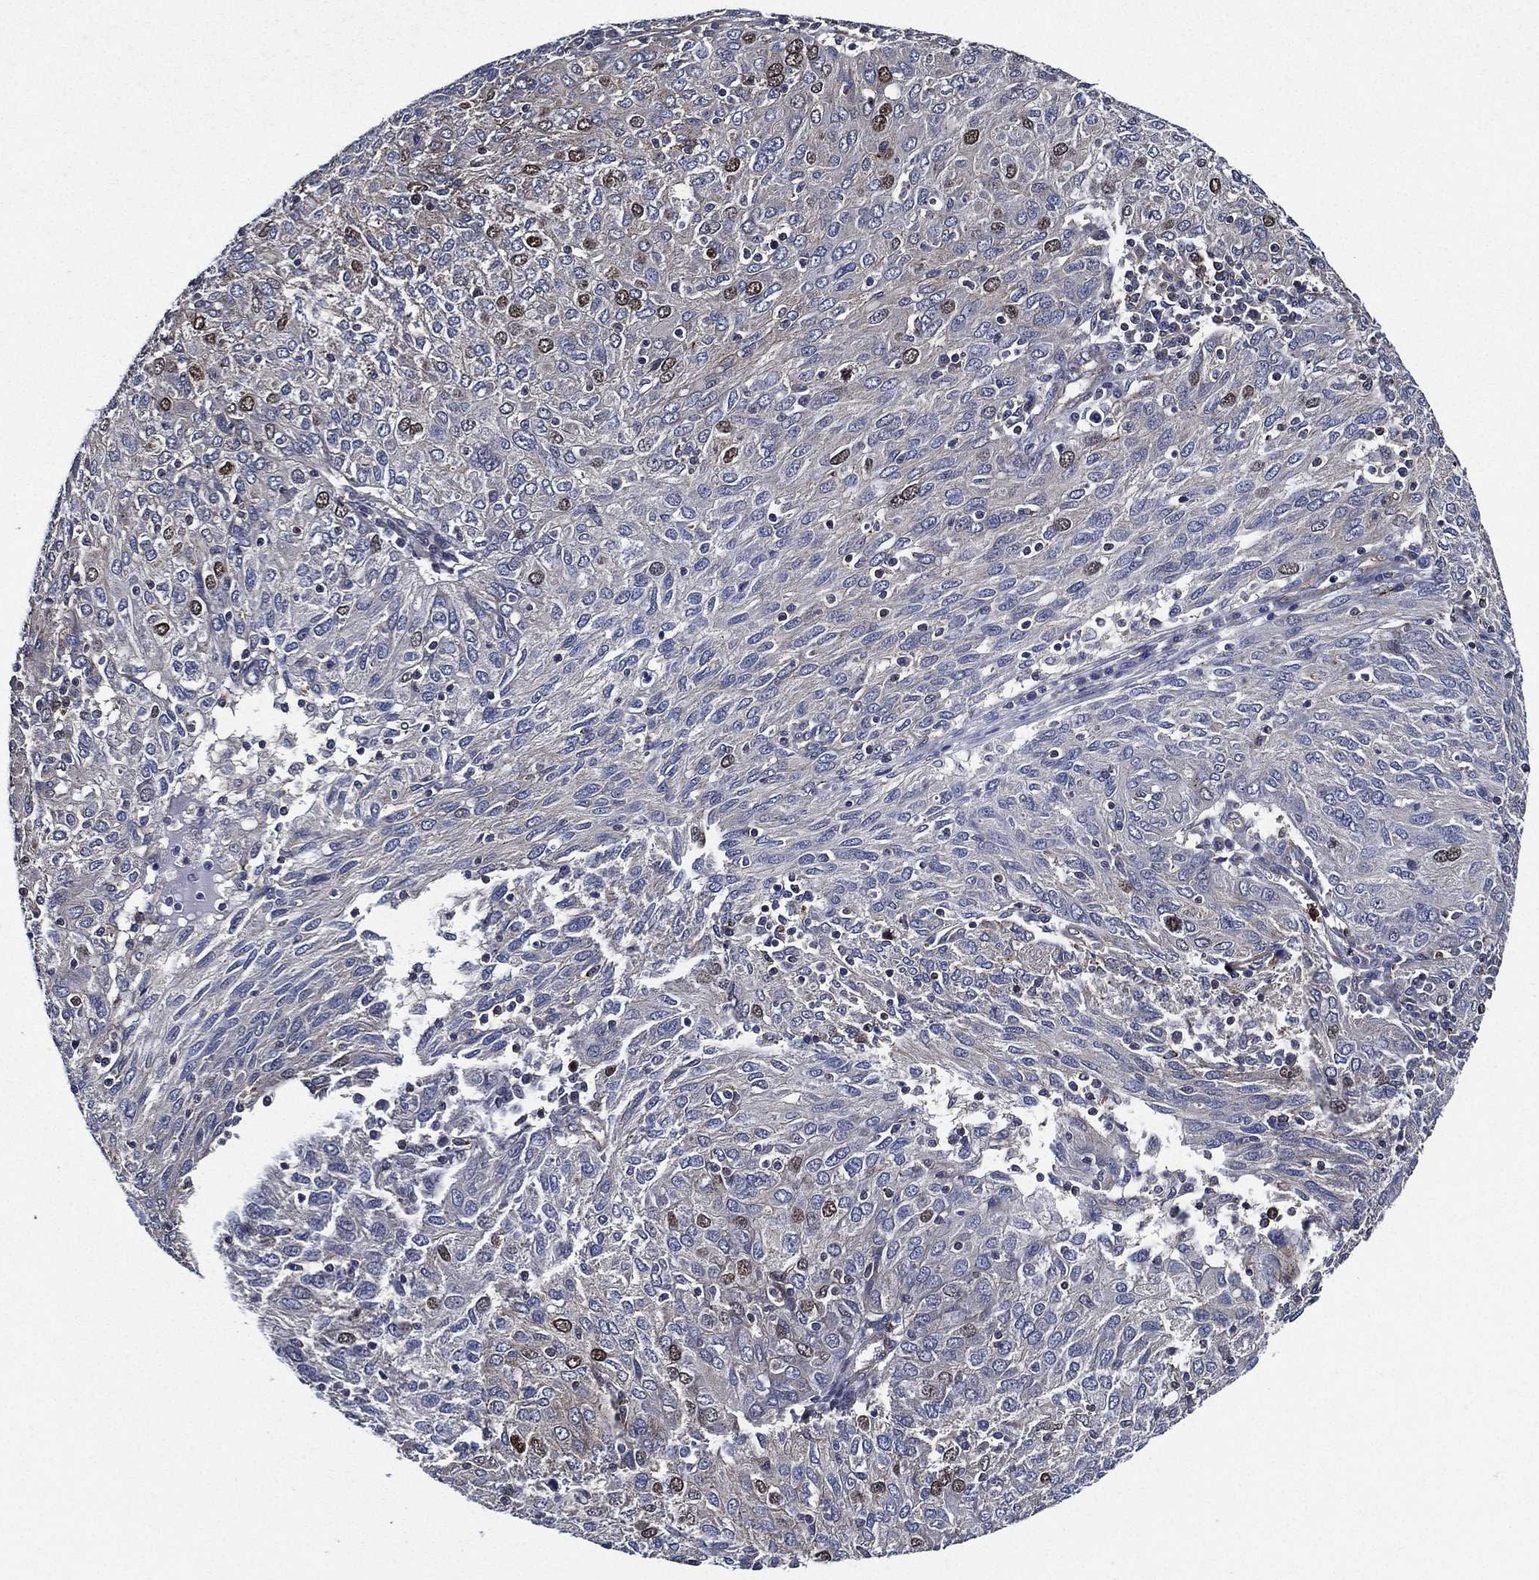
{"staining": {"intensity": "moderate", "quantity": "<25%", "location": "nuclear"}, "tissue": "ovarian cancer", "cell_type": "Tumor cells", "image_type": "cancer", "snomed": [{"axis": "morphology", "description": "Carcinoma, endometroid"}, {"axis": "topography", "description": "Ovary"}], "caption": "Tumor cells reveal low levels of moderate nuclear staining in about <25% of cells in ovarian cancer. The staining is performed using DAB (3,3'-diaminobenzidine) brown chromogen to label protein expression. The nuclei are counter-stained blue using hematoxylin.", "gene": "KIF20B", "patient": {"sex": "female", "age": 50}}